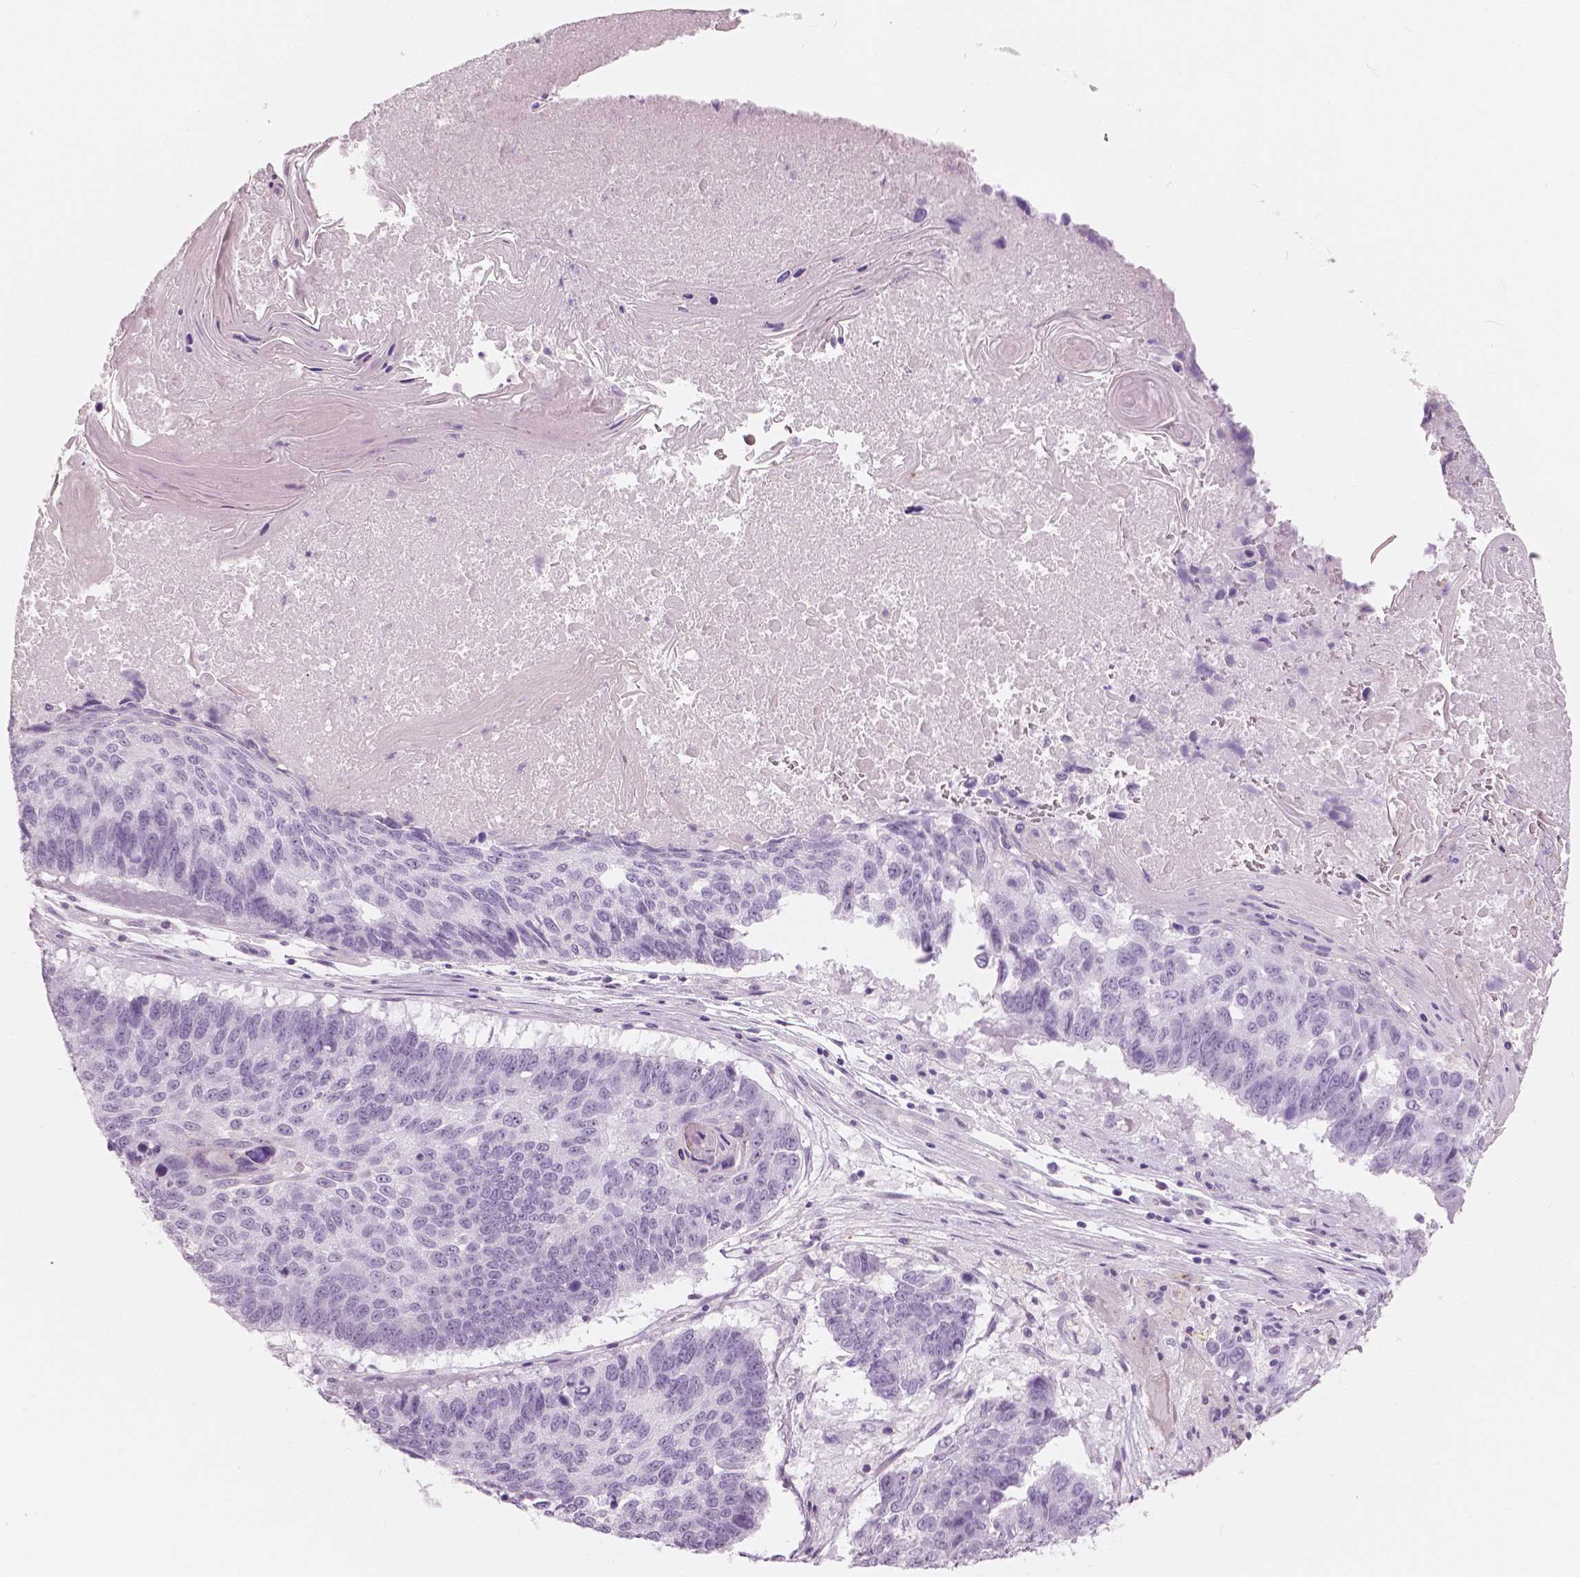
{"staining": {"intensity": "negative", "quantity": "none", "location": "none"}, "tissue": "lung cancer", "cell_type": "Tumor cells", "image_type": "cancer", "snomed": [{"axis": "morphology", "description": "Squamous cell carcinoma, NOS"}, {"axis": "topography", "description": "Lung"}], "caption": "Photomicrograph shows no significant protein positivity in tumor cells of lung cancer. (DAB immunohistochemistry (IHC) visualized using brightfield microscopy, high magnification).", "gene": "A4GNT", "patient": {"sex": "male", "age": 73}}